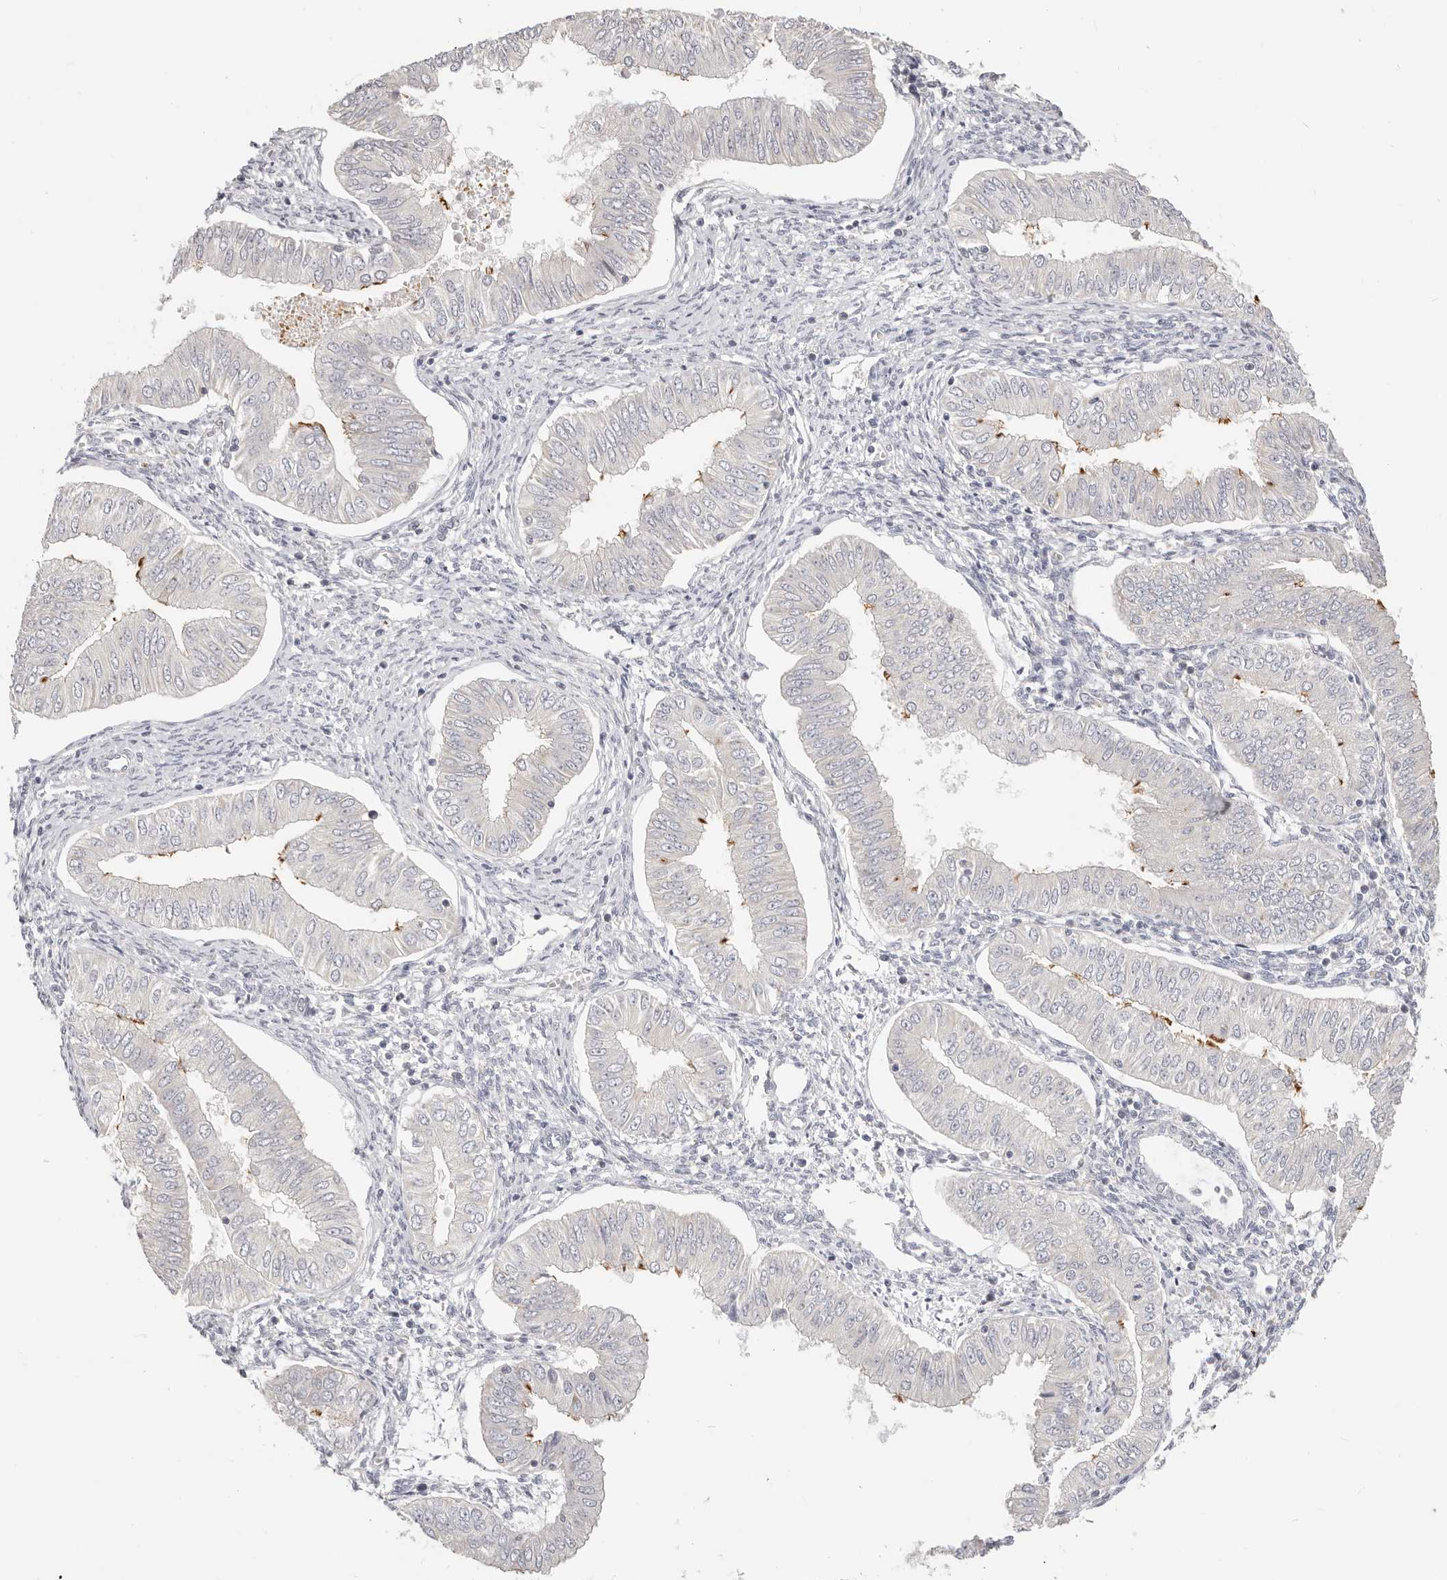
{"staining": {"intensity": "negative", "quantity": "none", "location": "none"}, "tissue": "endometrial cancer", "cell_type": "Tumor cells", "image_type": "cancer", "snomed": [{"axis": "morphology", "description": "Normal tissue, NOS"}, {"axis": "morphology", "description": "Adenocarcinoma, NOS"}, {"axis": "topography", "description": "Endometrium"}], "caption": "An image of adenocarcinoma (endometrial) stained for a protein displays no brown staining in tumor cells.", "gene": "DTNBP1", "patient": {"sex": "female", "age": 53}}